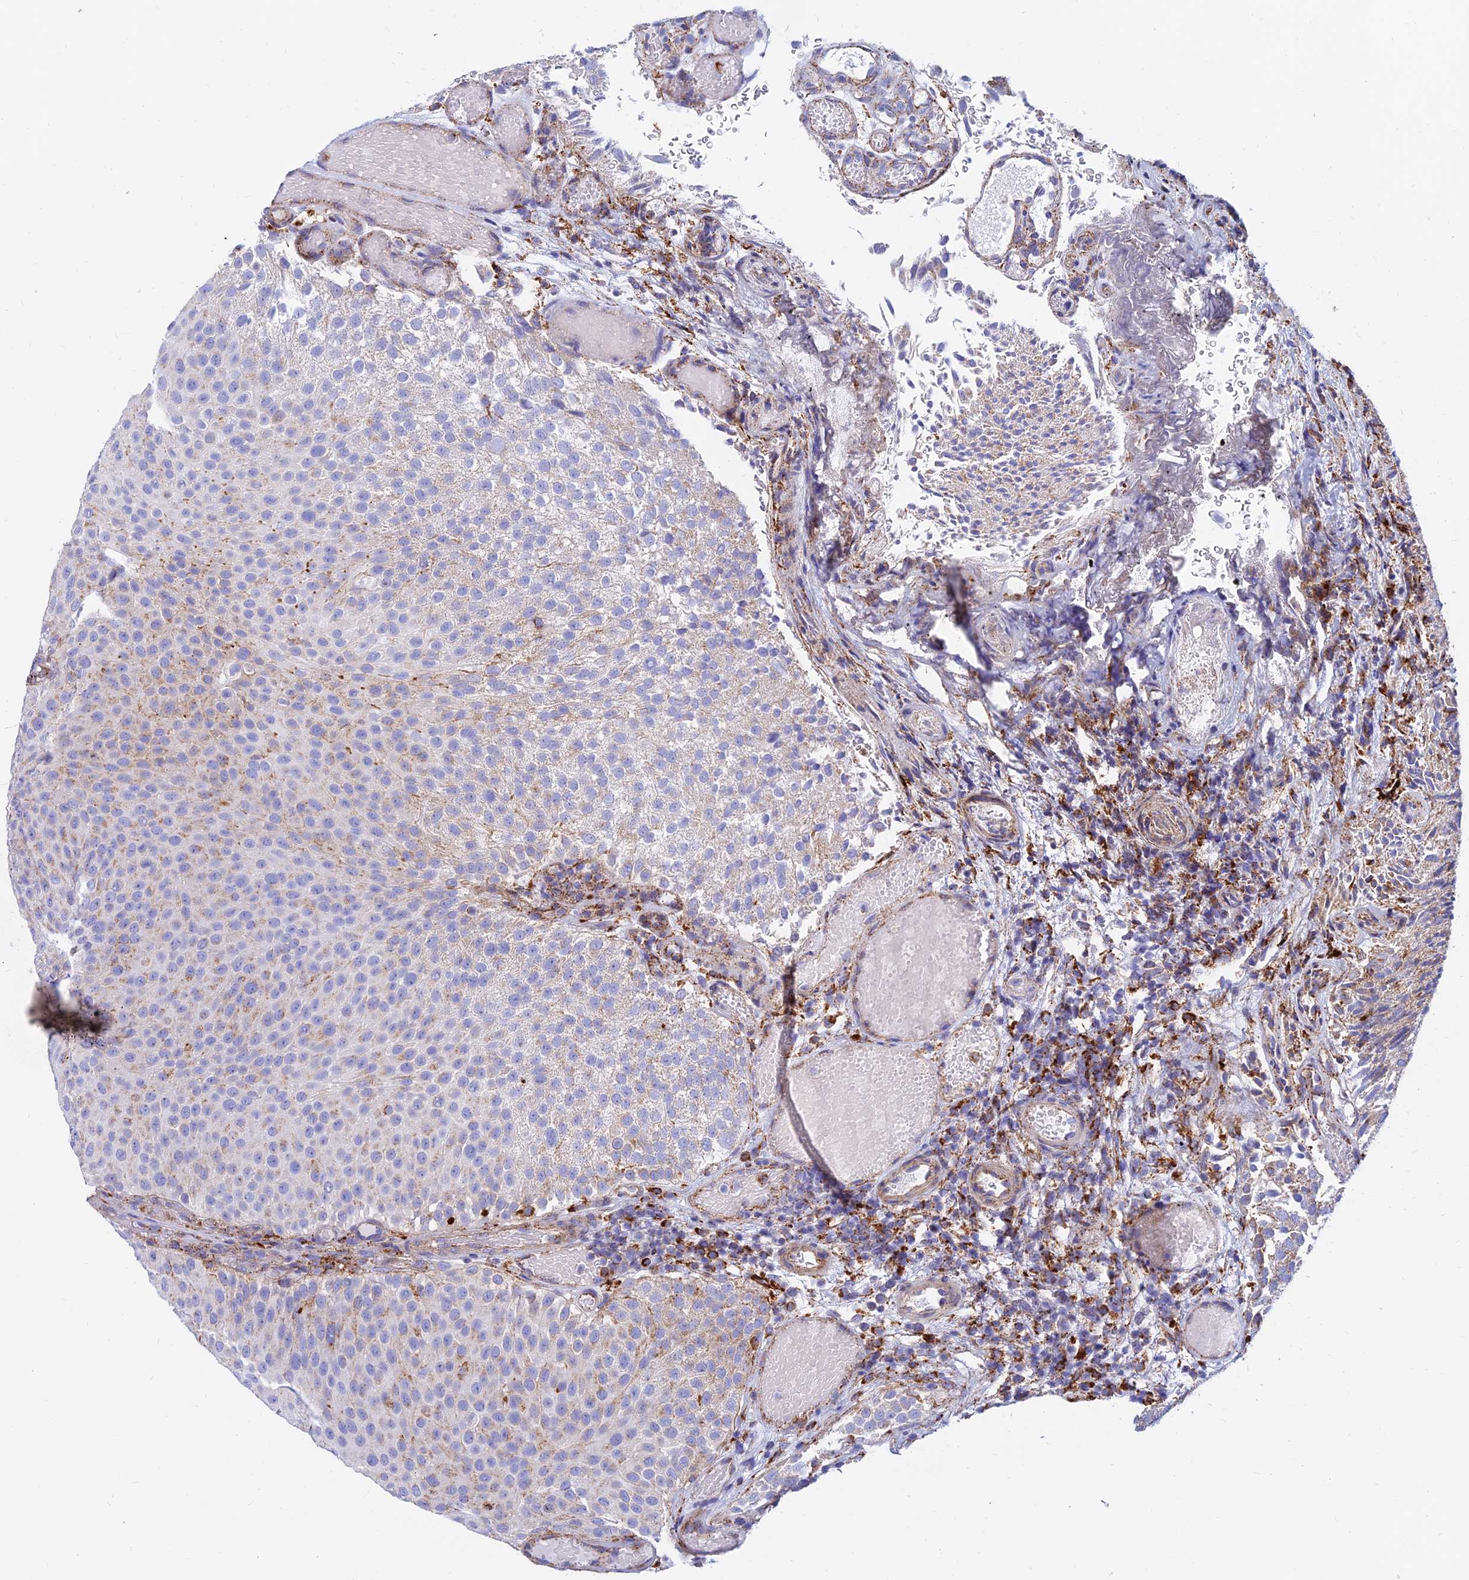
{"staining": {"intensity": "moderate", "quantity": "<25%", "location": "cytoplasmic/membranous"}, "tissue": "urothelial cancer", "cell_type": "Tumor cells", "image_type": "cancer", "snomed": [{"axis": "morphology", "description": "Urothelial carcinoma, Low grade"}, {"axis": "topography", "description": "Urinary bladder"}], "caption": "There is low levels of moderate cytoplasmic/membranous staining in tumor cells of urothelial carcinoma (low-grade), as demonstrated by immunohistochemical staining (brown color).", "gene": "SPNS1", "patient": {"sex": "male", "age": 78}}